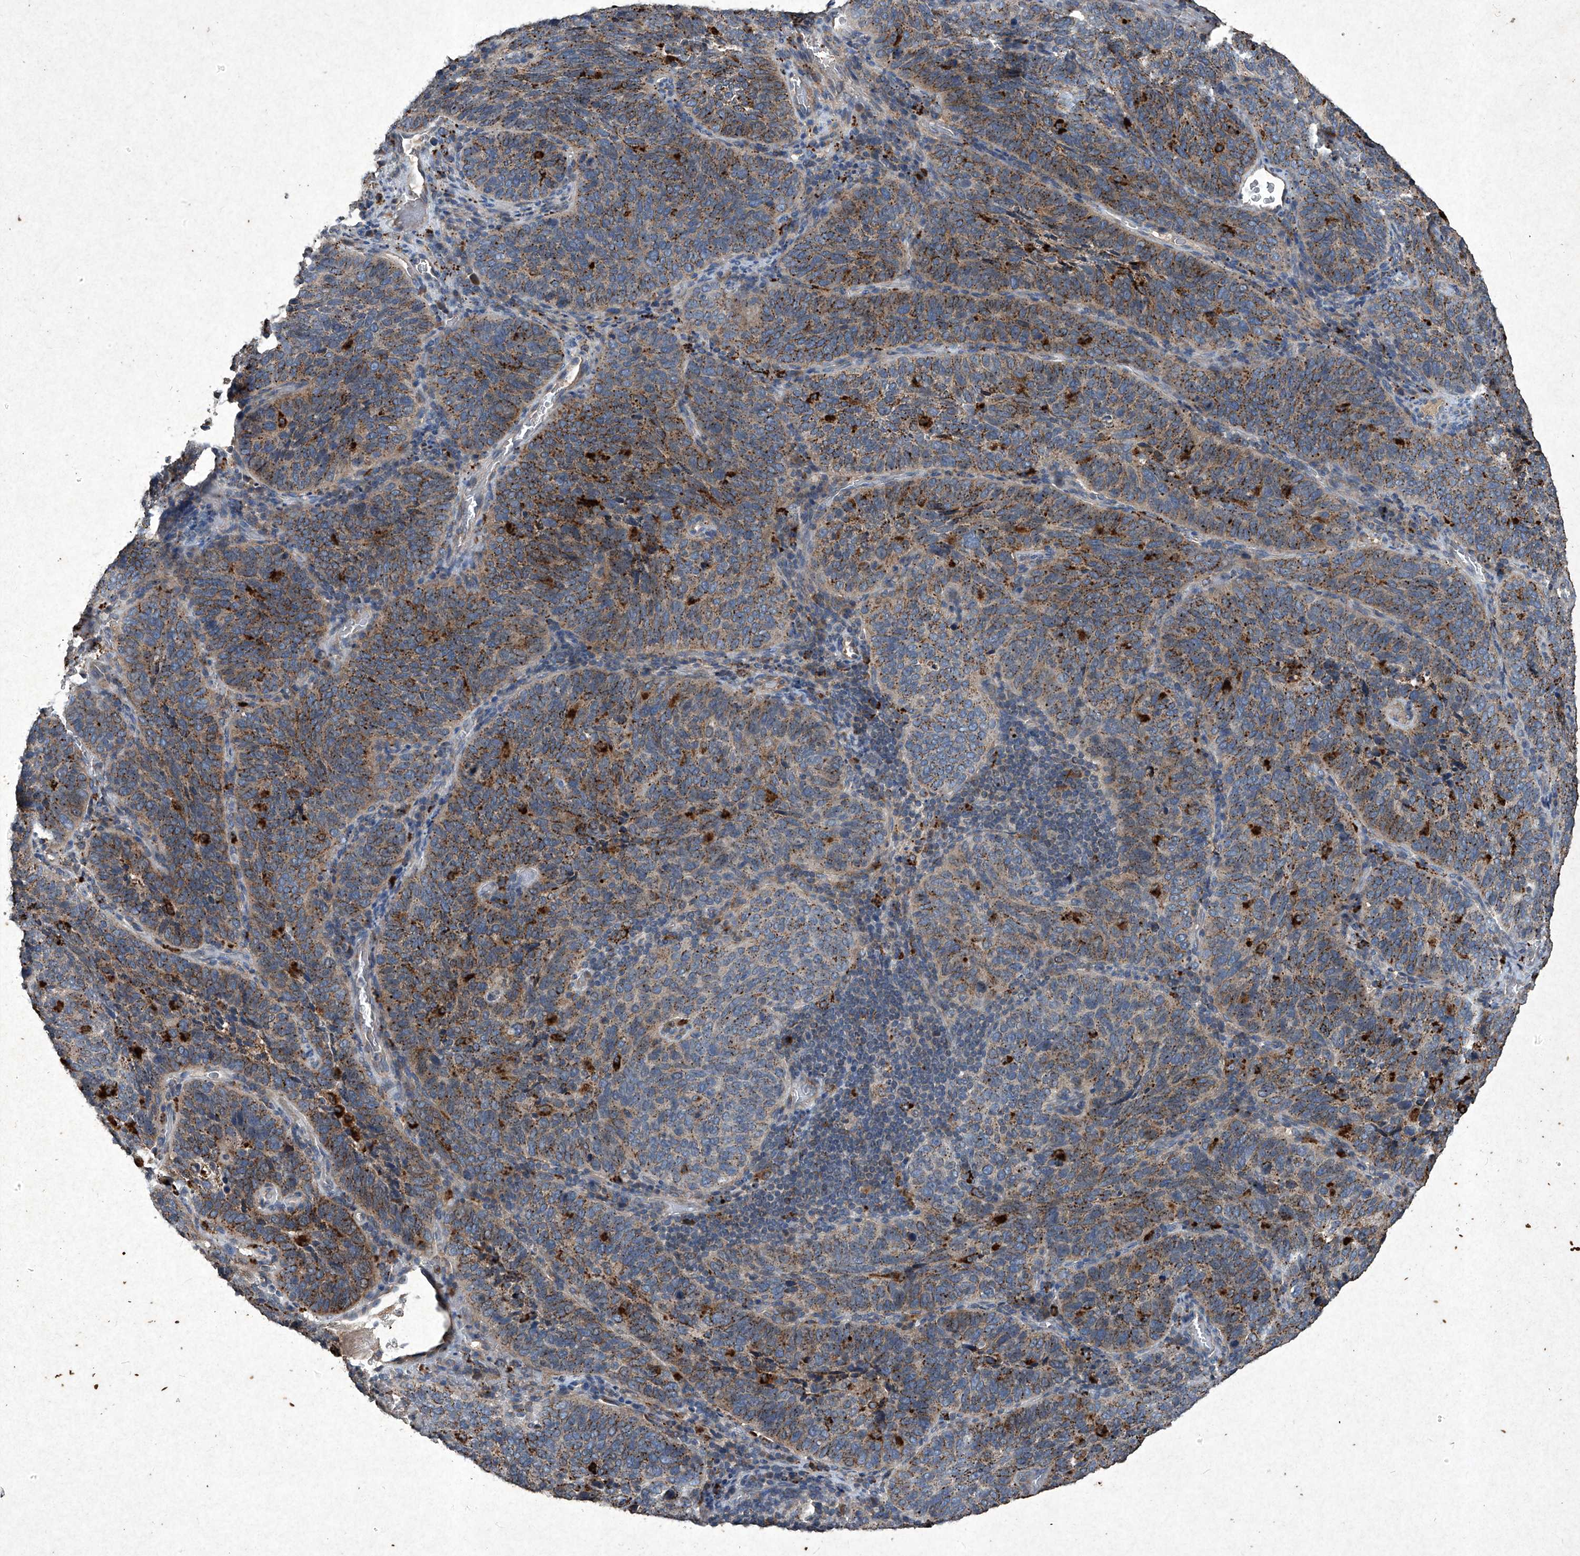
{"staining": {"intensity": "strong", "quantity": "25%-75%", "location": "cytoplasmic/membranous"}, "tissue": "cervical cancer", "cell_type": "Tumor cells", "image_type": "cancer", "snomed": [{"axis": "morphology", "description": "Squamous cell carcinoma, NOS"}, {"axis": "topography", "description": "Cervix"}], "caption": "Immunohistochemical staining of human cervical squamous cell carcinoma shows high levels of strong cytoplasmic/membranous protein positivity in approximately 25%-75% of tumor cells. (Brightfield microscopy of DAB IHC at high magnification).", "gene": "MED16", "patient": {"sex": "female", "age": 60}}